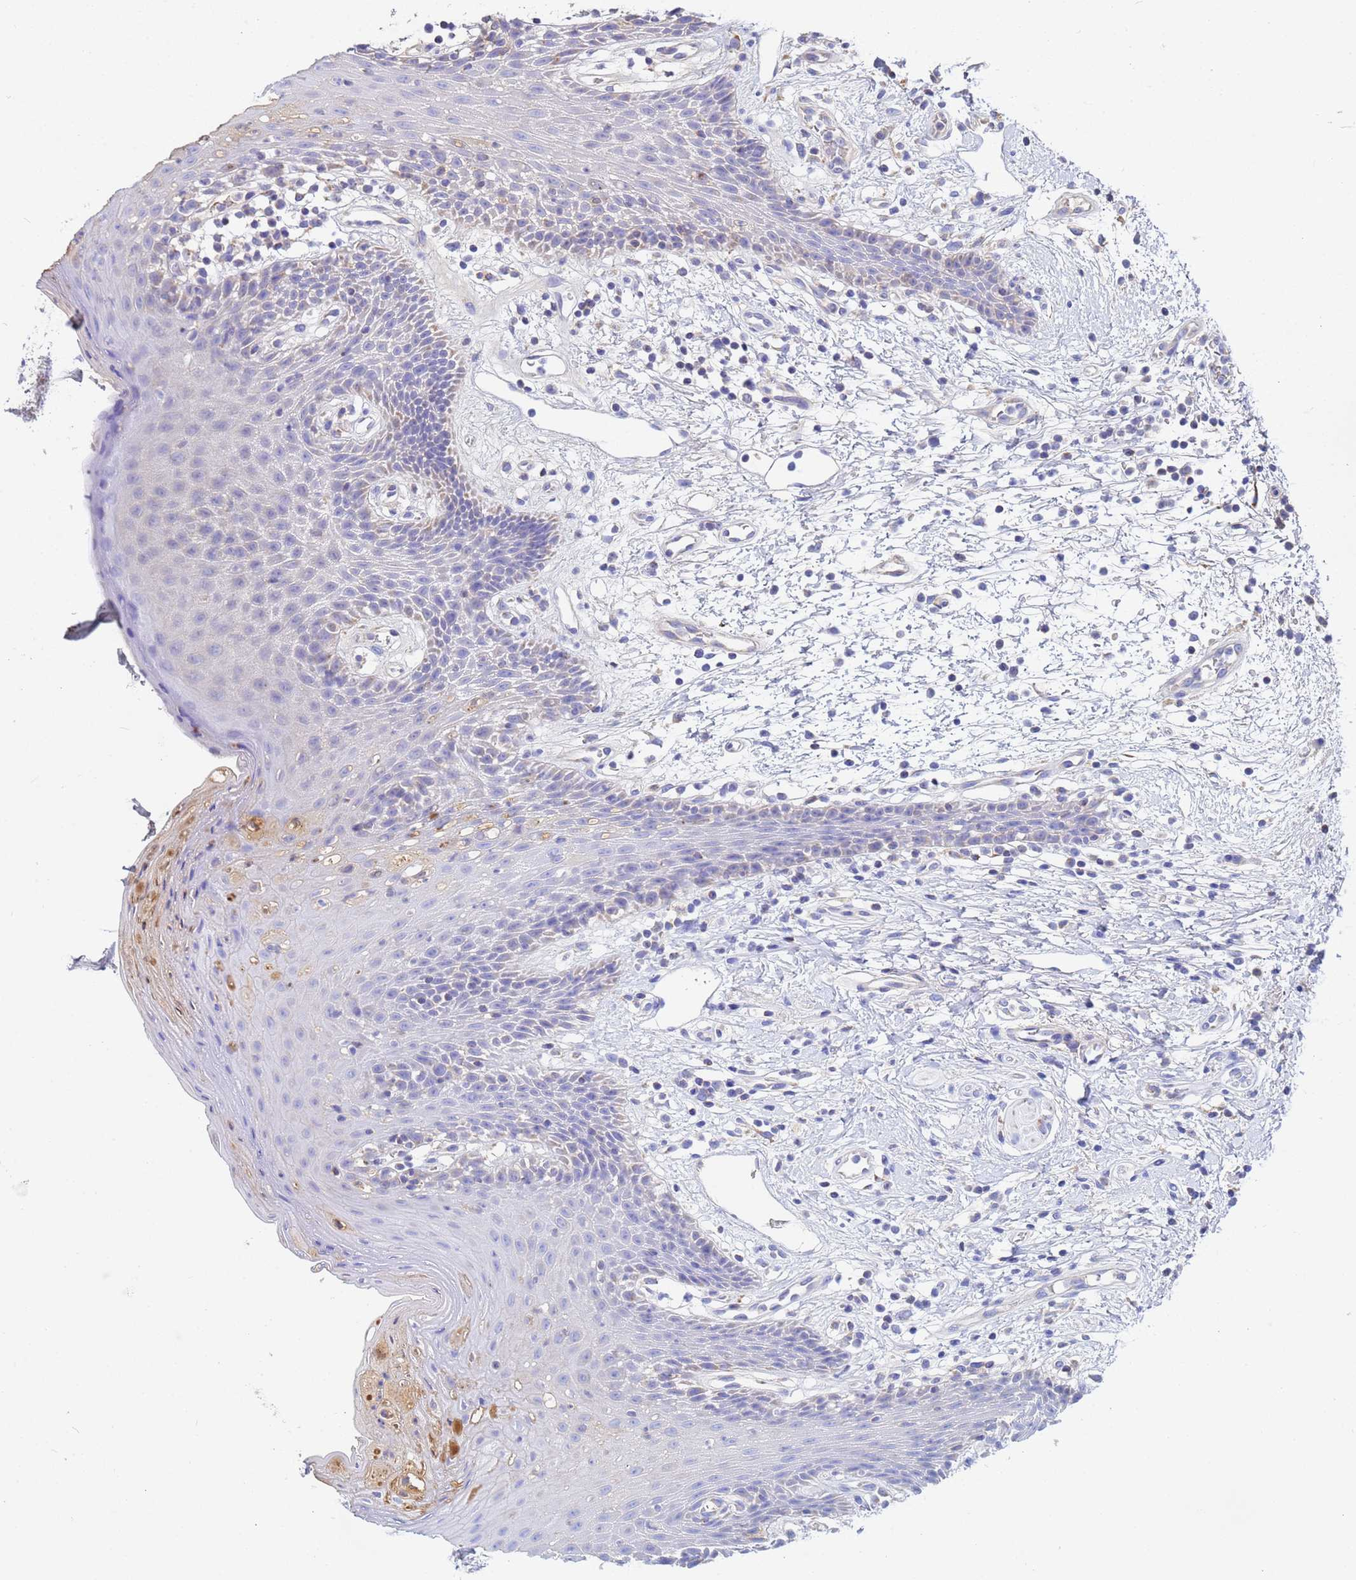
{"staining": {"intensity": "weak", "quantity": "<25%", "location": "cytoplasmic/membranous"}, "tissue": "oral mucosa", "cell_type": "Squamous epithelial cells", "image_type": "normal", "snomed": [{"axis": "morphology", "description": "Normal tissue, NOS"}, {"axis": "topography", "description": "Oral tissue"}, {"axis": "topography", "description": "Tounge, NOS"}], "caption": "Squamous epithelial cells show no significant expression in benign oral mucosa. Nuclei are stained in blue.", "gene": "GLUD1", "patient": {"sex": "female", "age": 59}}